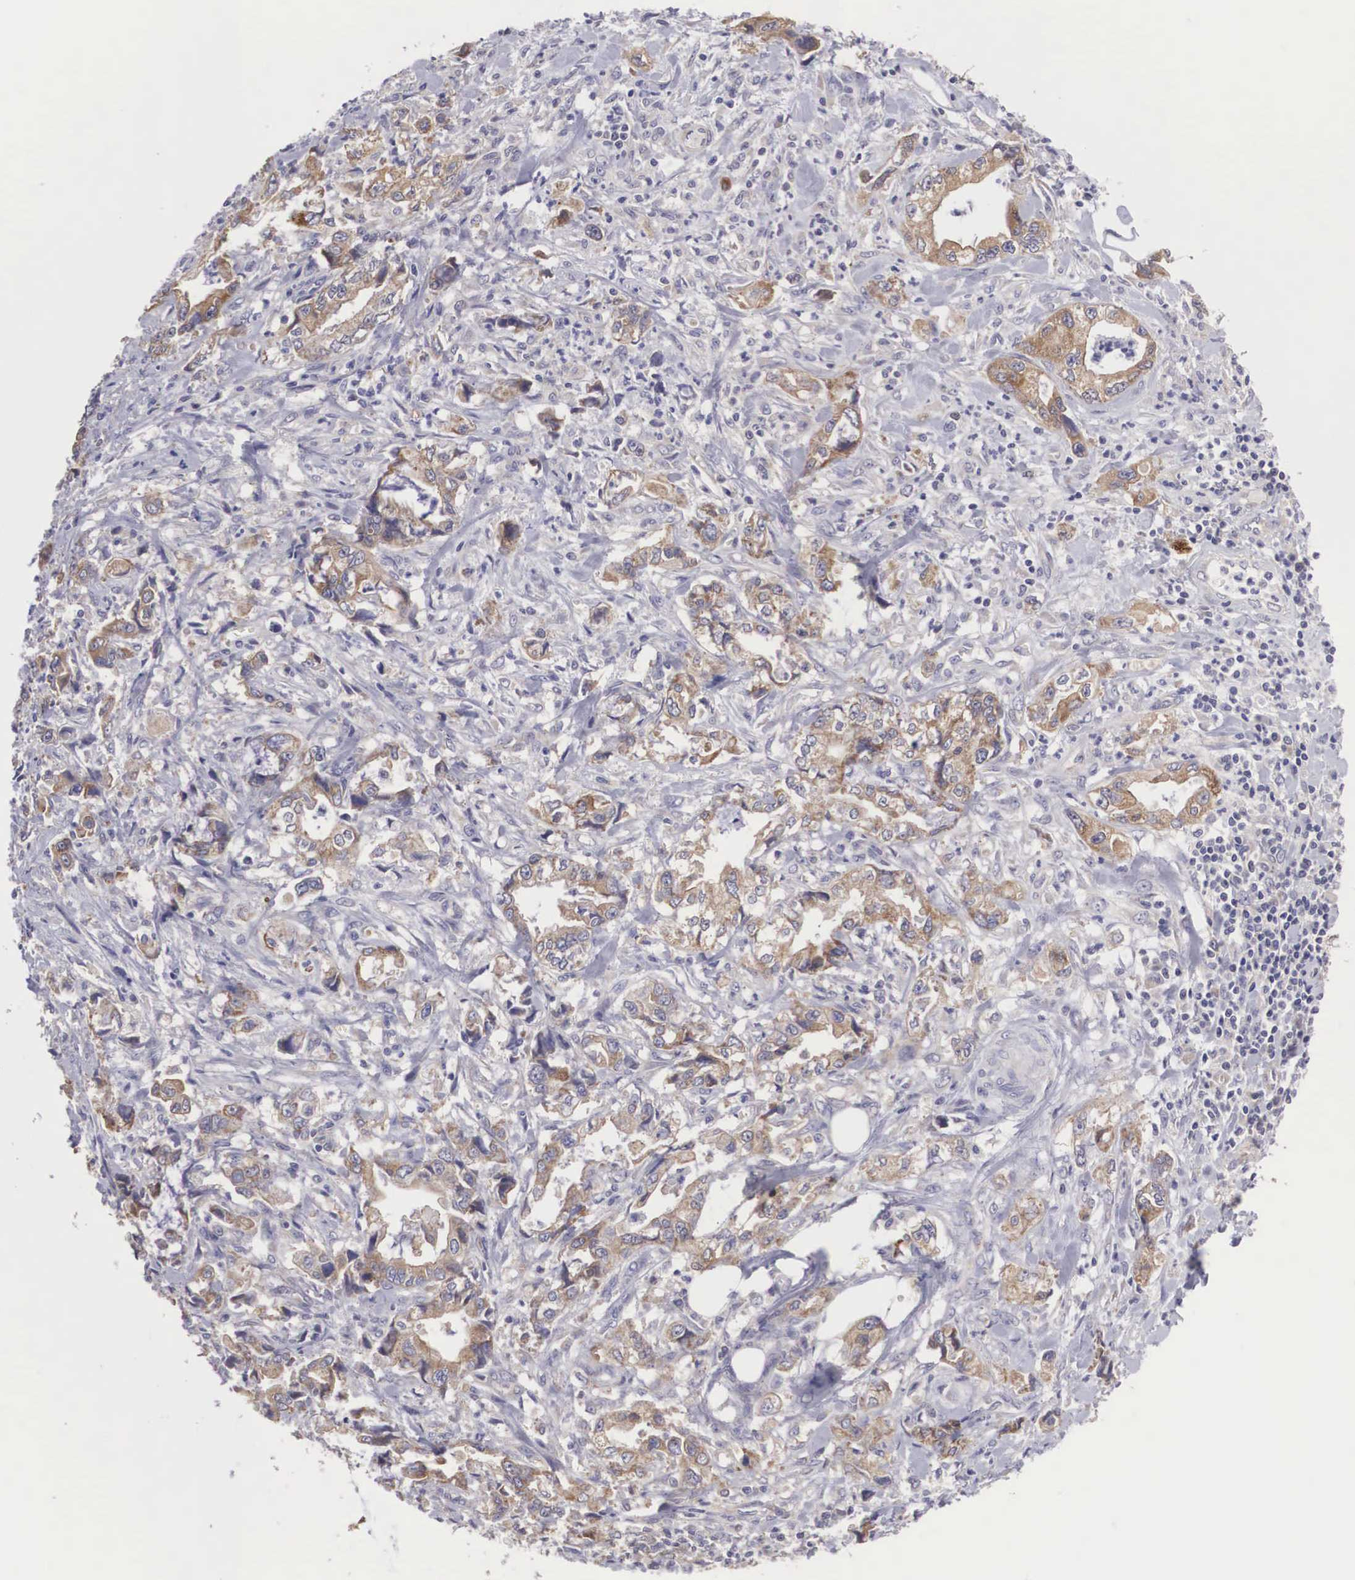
{"staining": {"intensity": "weak", "quantity": "25%-75%", "location": "cytoplasmic/membranous"}, "tissue": "stomach cancer", "cell_type": "Tumor cells", "image_type": "cancer", "snomed": [{"axis": "morphology", "description": "Adenocarcinoma, NOS"}, {"axis": "topography", "description": "Pancreas"}, {"axis": "topography", "description": "Stomach, upper"}], "caption": "Stomach cancer (adenocarcinoma) stained for a protein (brown) exhibits weak cytoplasmic/membranous positive positivity in about 25%-75% of tumor cells.", "gene": "TXLNG", "patient": {"sex": "male", "age": 77}}